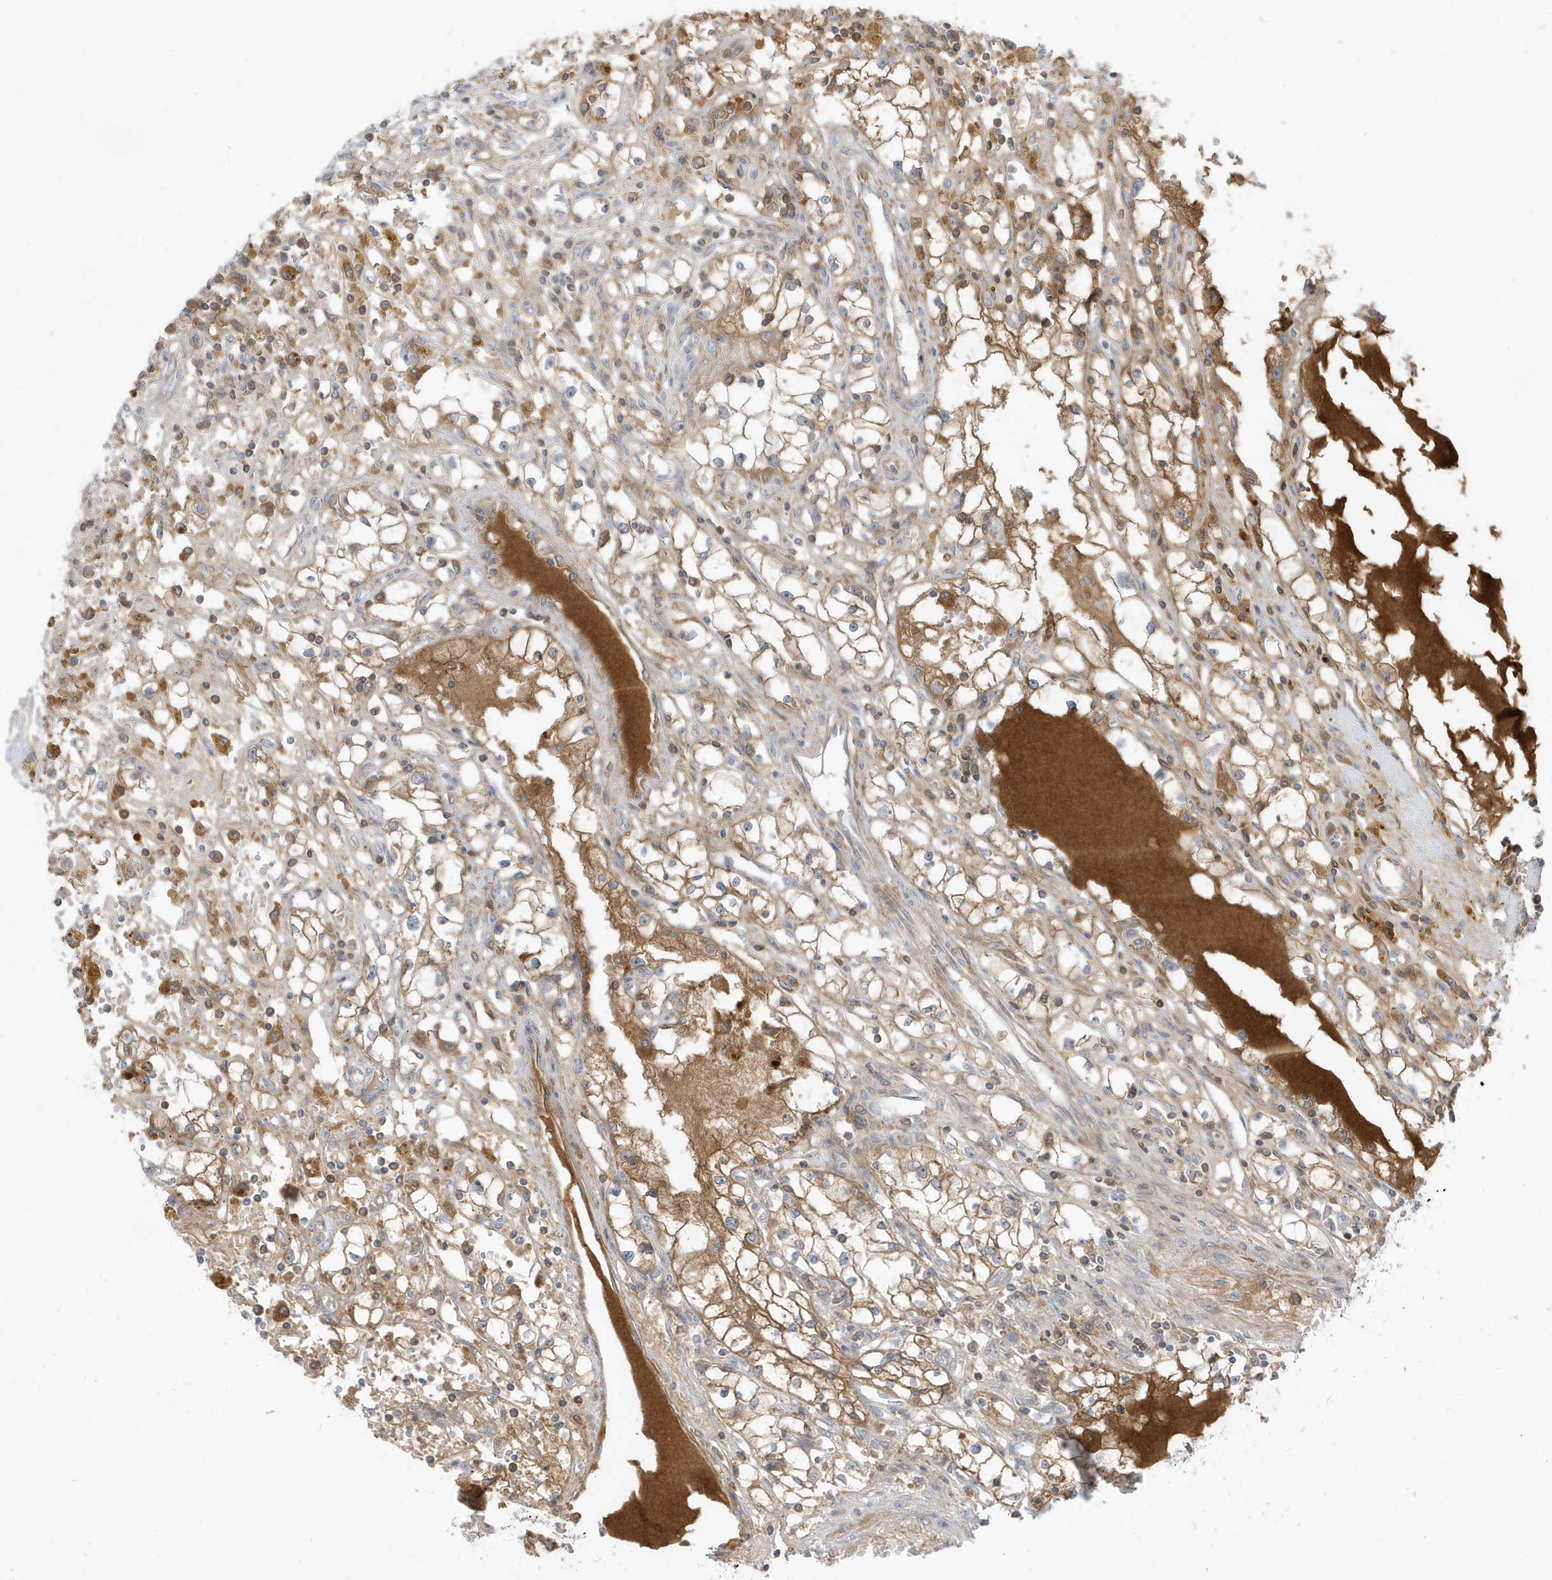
{"staining": {"intensity": "moderate", "quantity": "25%-75%", "location": "cytoplasmic/membranous"}, "tissue": "renal cancer", "cell_type": "Tumor cells", "image_type": "cancer", "snomed": [{"axis": "morphology", "description": "Adenocarcinoma, NOS"}, {"axis": "topography", "description": "Kidney"}], "caption": "Renal cancer stained with a protein marker displays moderate staining in tumor cells.", "gene": "IFT57", "patient": {"sex": "male", "age": 56}}